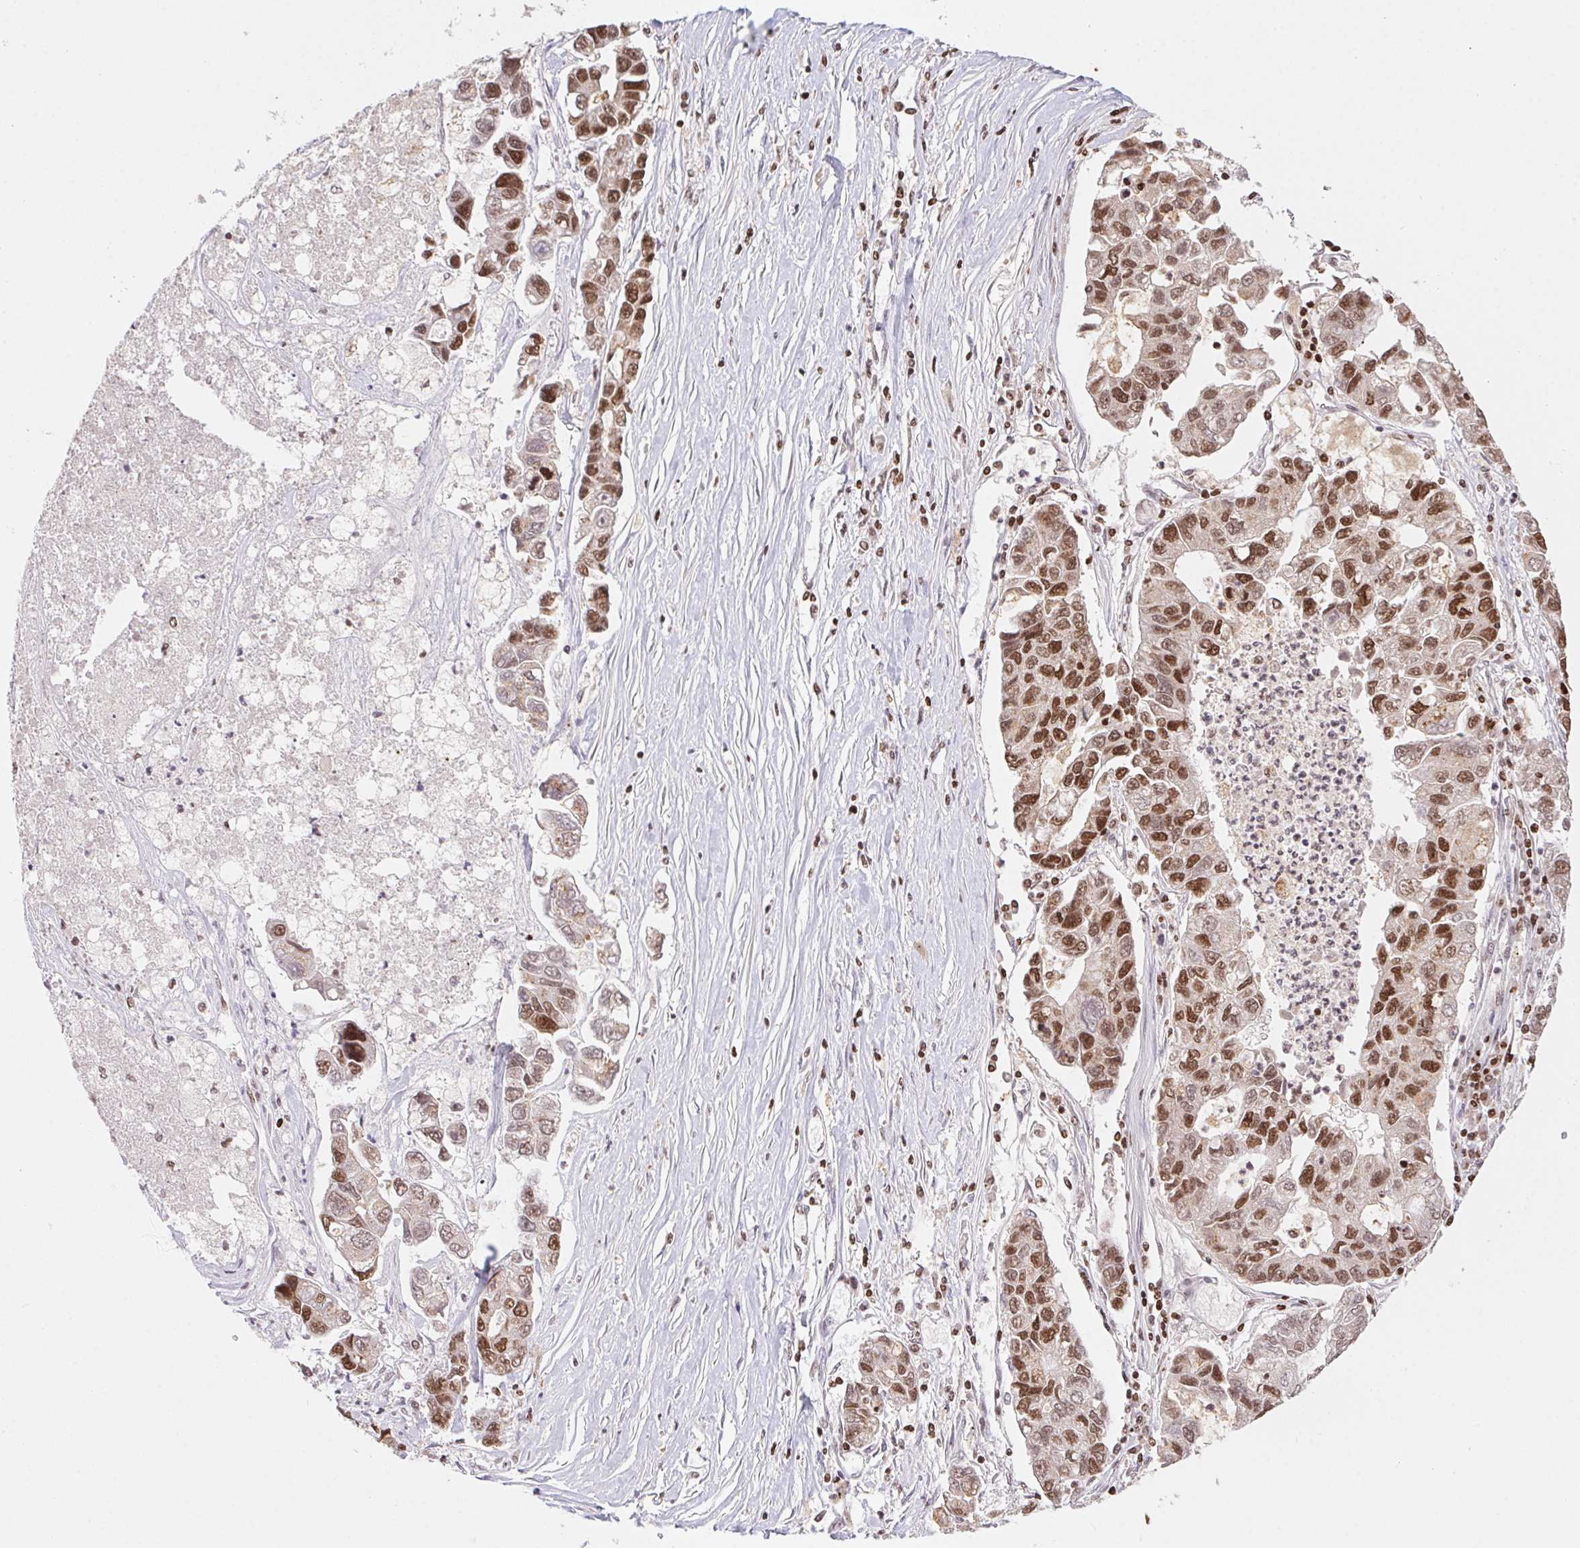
{"staining": {"intensity": "moderate", "quantity": ">75%", "location": "nuclear"}, "tissue": "lung cancer", "cell_type": "Tumor cells", "image_type": "cancer", "snomed": [{"axis": "morphology", "description": "Adenocarcinoma, NOS"}, {"axis": "topography", "description": "Bronchus"}, {"axis": "topography", "description": "Lung"}], "caption": "Adenocarcinoma (lung) was stained to show a protein in brown. There is medium levels of moderate nuclear positivity in approximately >75% of tumor cells.", "gene": "POLD3", "patient": {"sex": "female", "age": 51}}